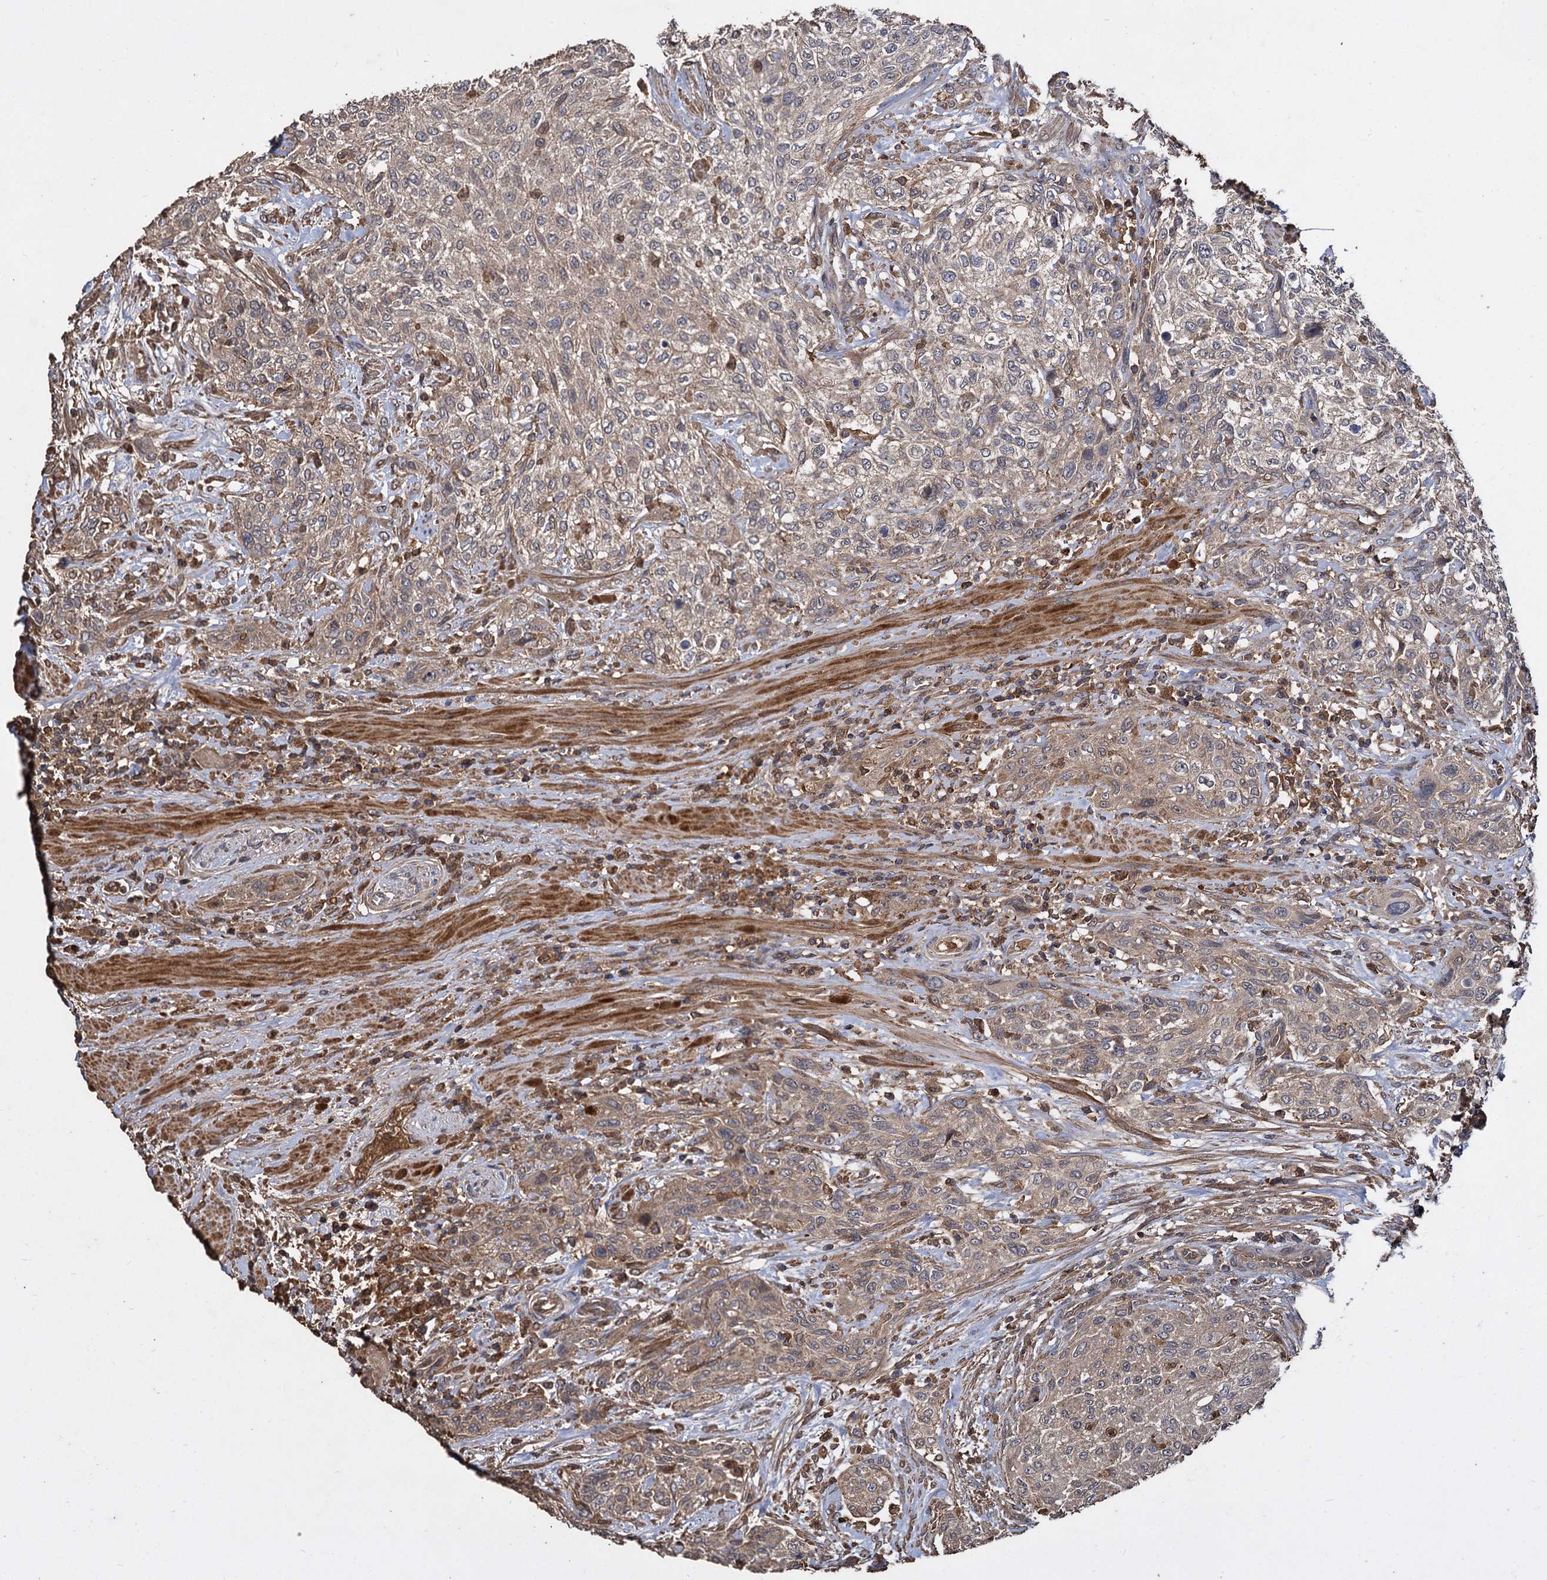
{"staining": {"intensity": "weak", "quantity": "25%-75%", "location": "cytoplasmic/membranous"}, "tissue": "urothelial cancer", "cell_type": "Tumor cells", "image_type": "cancer", "snomed": [{"axis": "morphology", "description": "Normal tissue, NOS"}, {"axis": "morphology", "description": "Urothelial carcinoma, NOS"}, {"axis": "topography", "description": "Urinary bladder"}, {"axis": "topography", "description": "Peripheral nerve tissue"}], "caption": "Human transitional cell carcinoma stained with a brown dye exhibits weak cytoplasmic/membranous positive positivity in approximately 25%-75% of tumor cells.", "gene": "GCLC", "patient": {"sex": "male", "age": 35}}